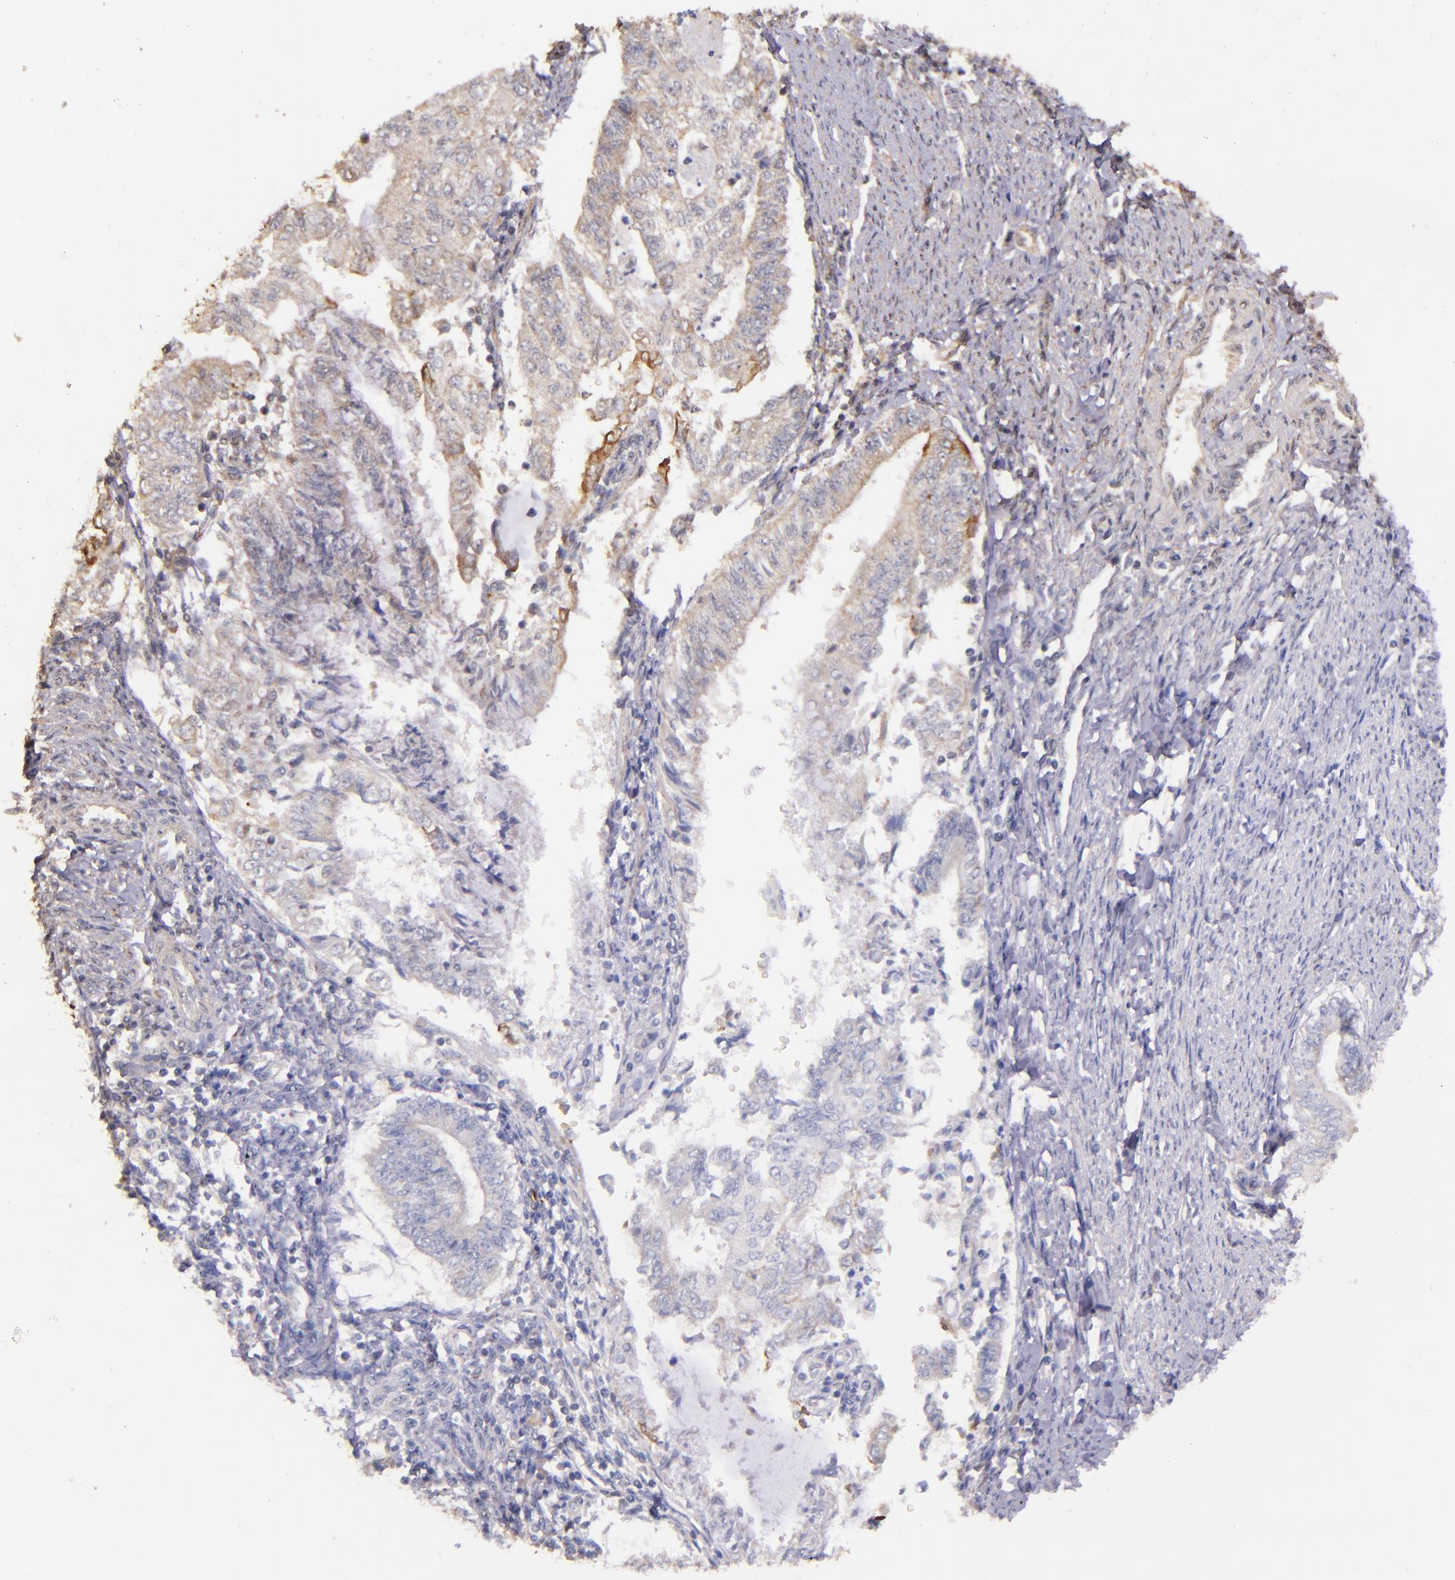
{"staining": {"intensity": "weak", "quantity": "25%-75%", "location": "cytoplasmic/membranous"}, "tissue": "endometrial cancer", "cell_type": "Tumor cells", "image_type": "cancer", "snomed": [{"axis": "morphology", "description": "Adenocarcinoma, NOS"}, {"axis": "topography", "description": "Endometrium"}], "caption": "High-magnification brightfield microscopy of endometrial cancer (adenocarcinoma) stained with DAB (3,3'-diaminobenzidine) (brown) and counterstained with hematoxylin (blue). tumor cells exhibit weak cytoplasmic/membranous staining is identified in about25%-75% of cells. (Brightfield microscopy of DAB IHC at high magnification).", "gene": "SHC1", "patient": {"sex": "female", "age": 66}}